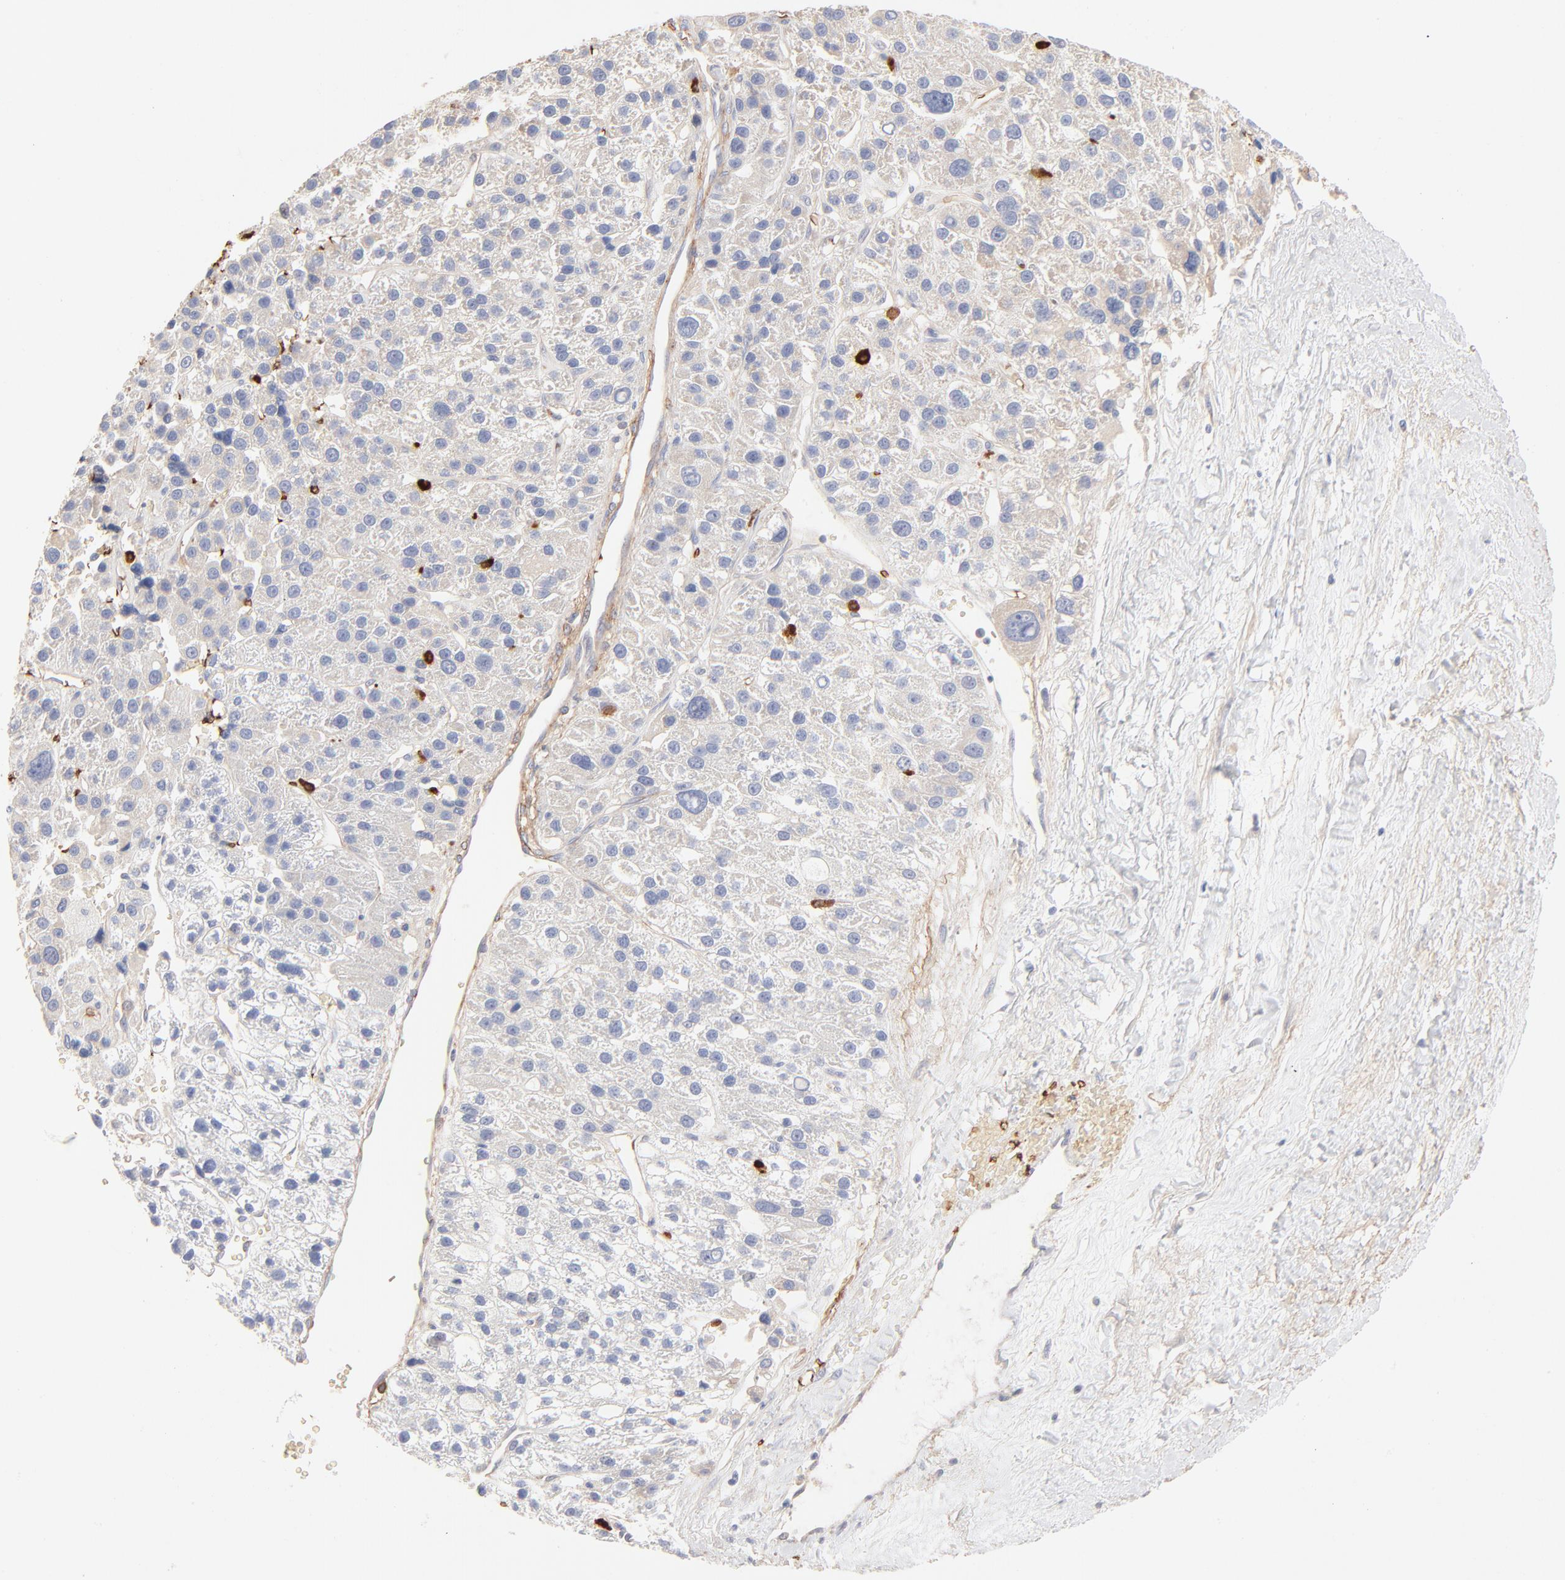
{"staining": {"intensity": "negative", "quantity": "none", "location": "none"}, "tissue": "liver cancer", "cell_type": "Tumor cells", "image_type": "cancer", "snomed": [{"axis": "morphology", "description": "Carcinoma, Hepatocellular, NOS"}, {"axis": "topography", "description": "Liver"}], "caption": "High magnification brightfield microscopy of liver hepatocellular carcinoma stained with DAB (brown) and counterstained with hematoxylin (blue): tumor cells show no significant staining.", "gene": "SPTB", "patient": {"sex": "female", "age": 85}}